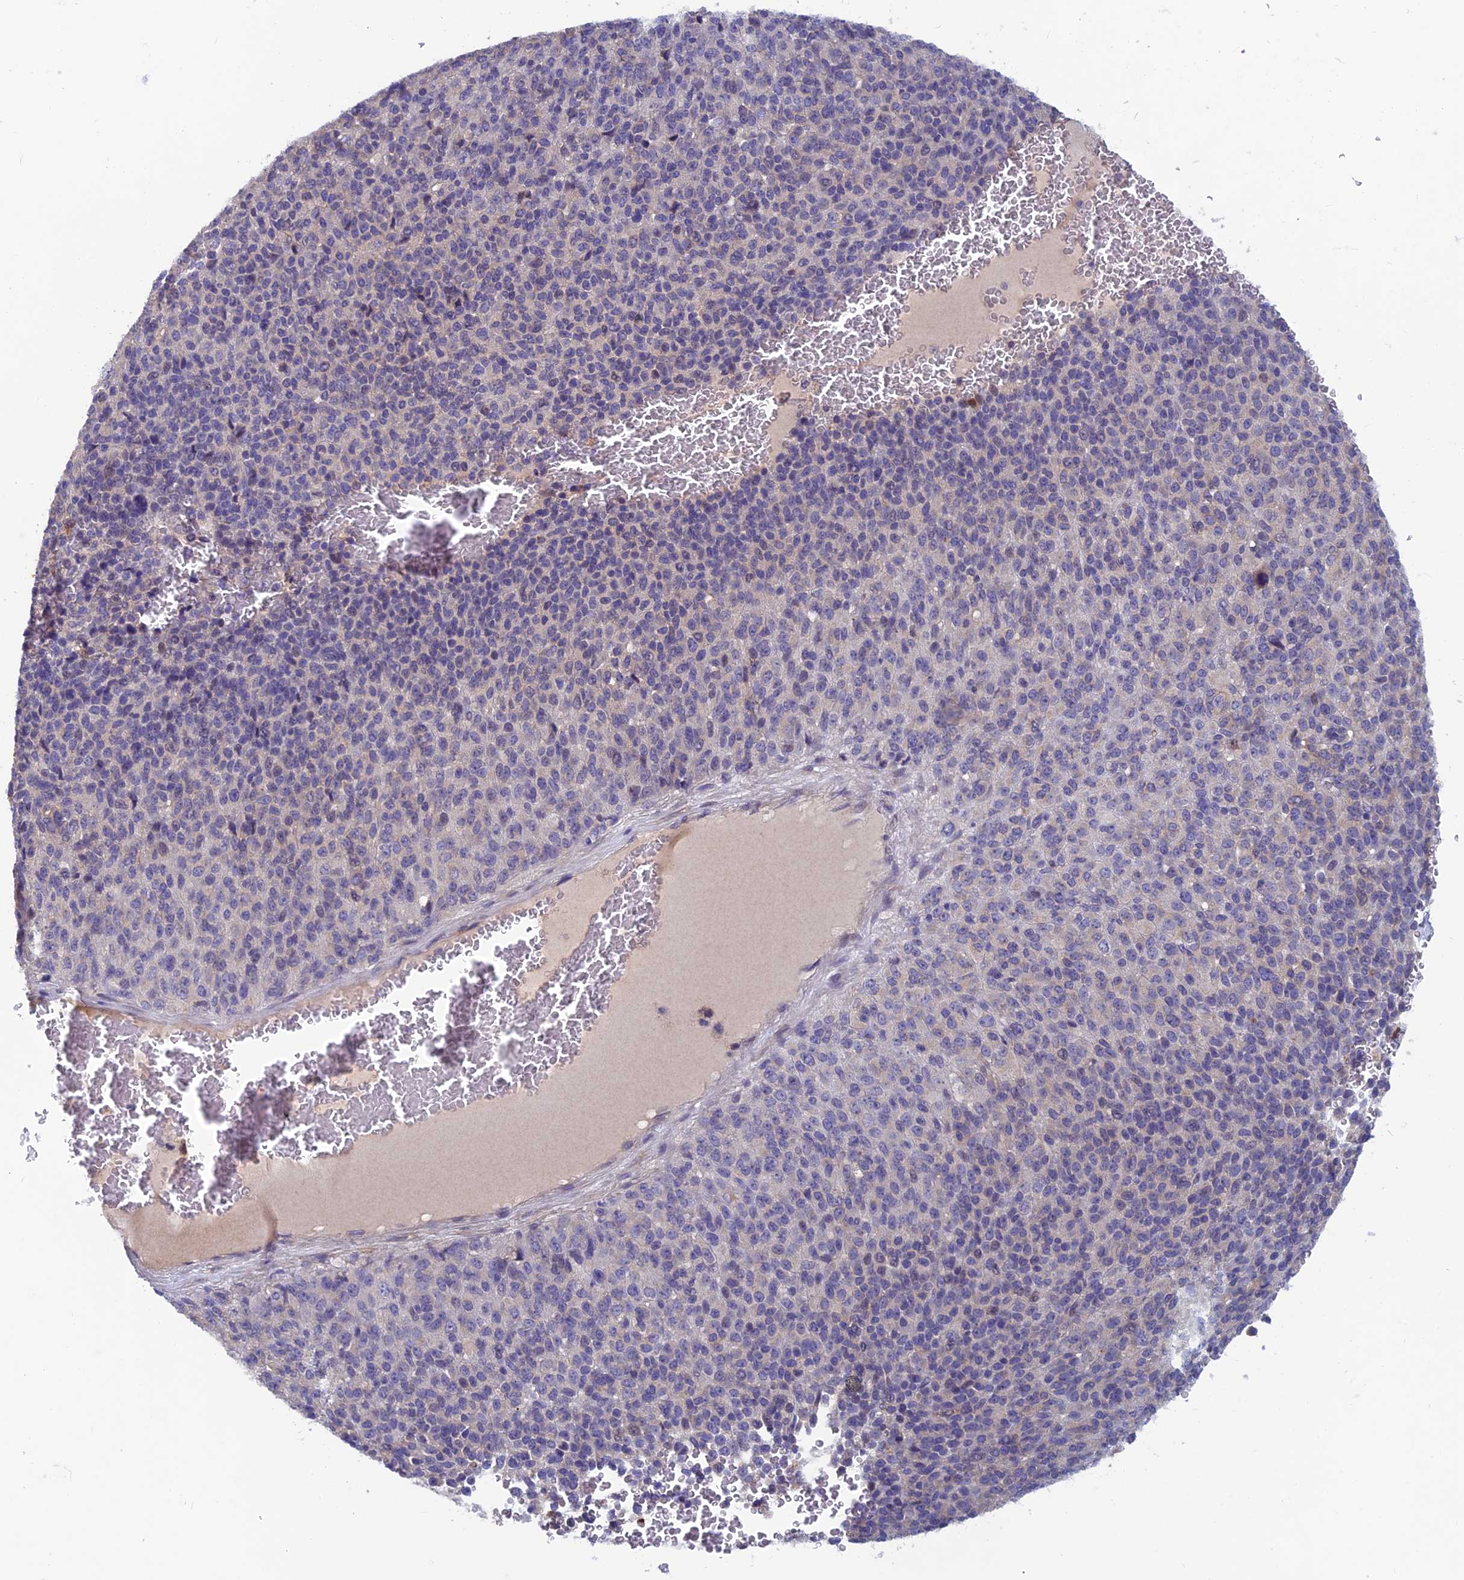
{"staining": {"intensity": "negative", "quantity": "none", "location": "none"}, "tissue": "melanoma", "cell_type": "Tumor cells", "image_type": "cancer", "snomed": [{"axis": "morphology", "description": "Malignant melanoma, Metastatic site"}, {"axis": "topography", "description": "Brain"}], "caption": "This is an IHC image of melanoma. There is no staining in tumor cells.", "gene": "HECA", "patient": {"sex": "female", "age": 56}}